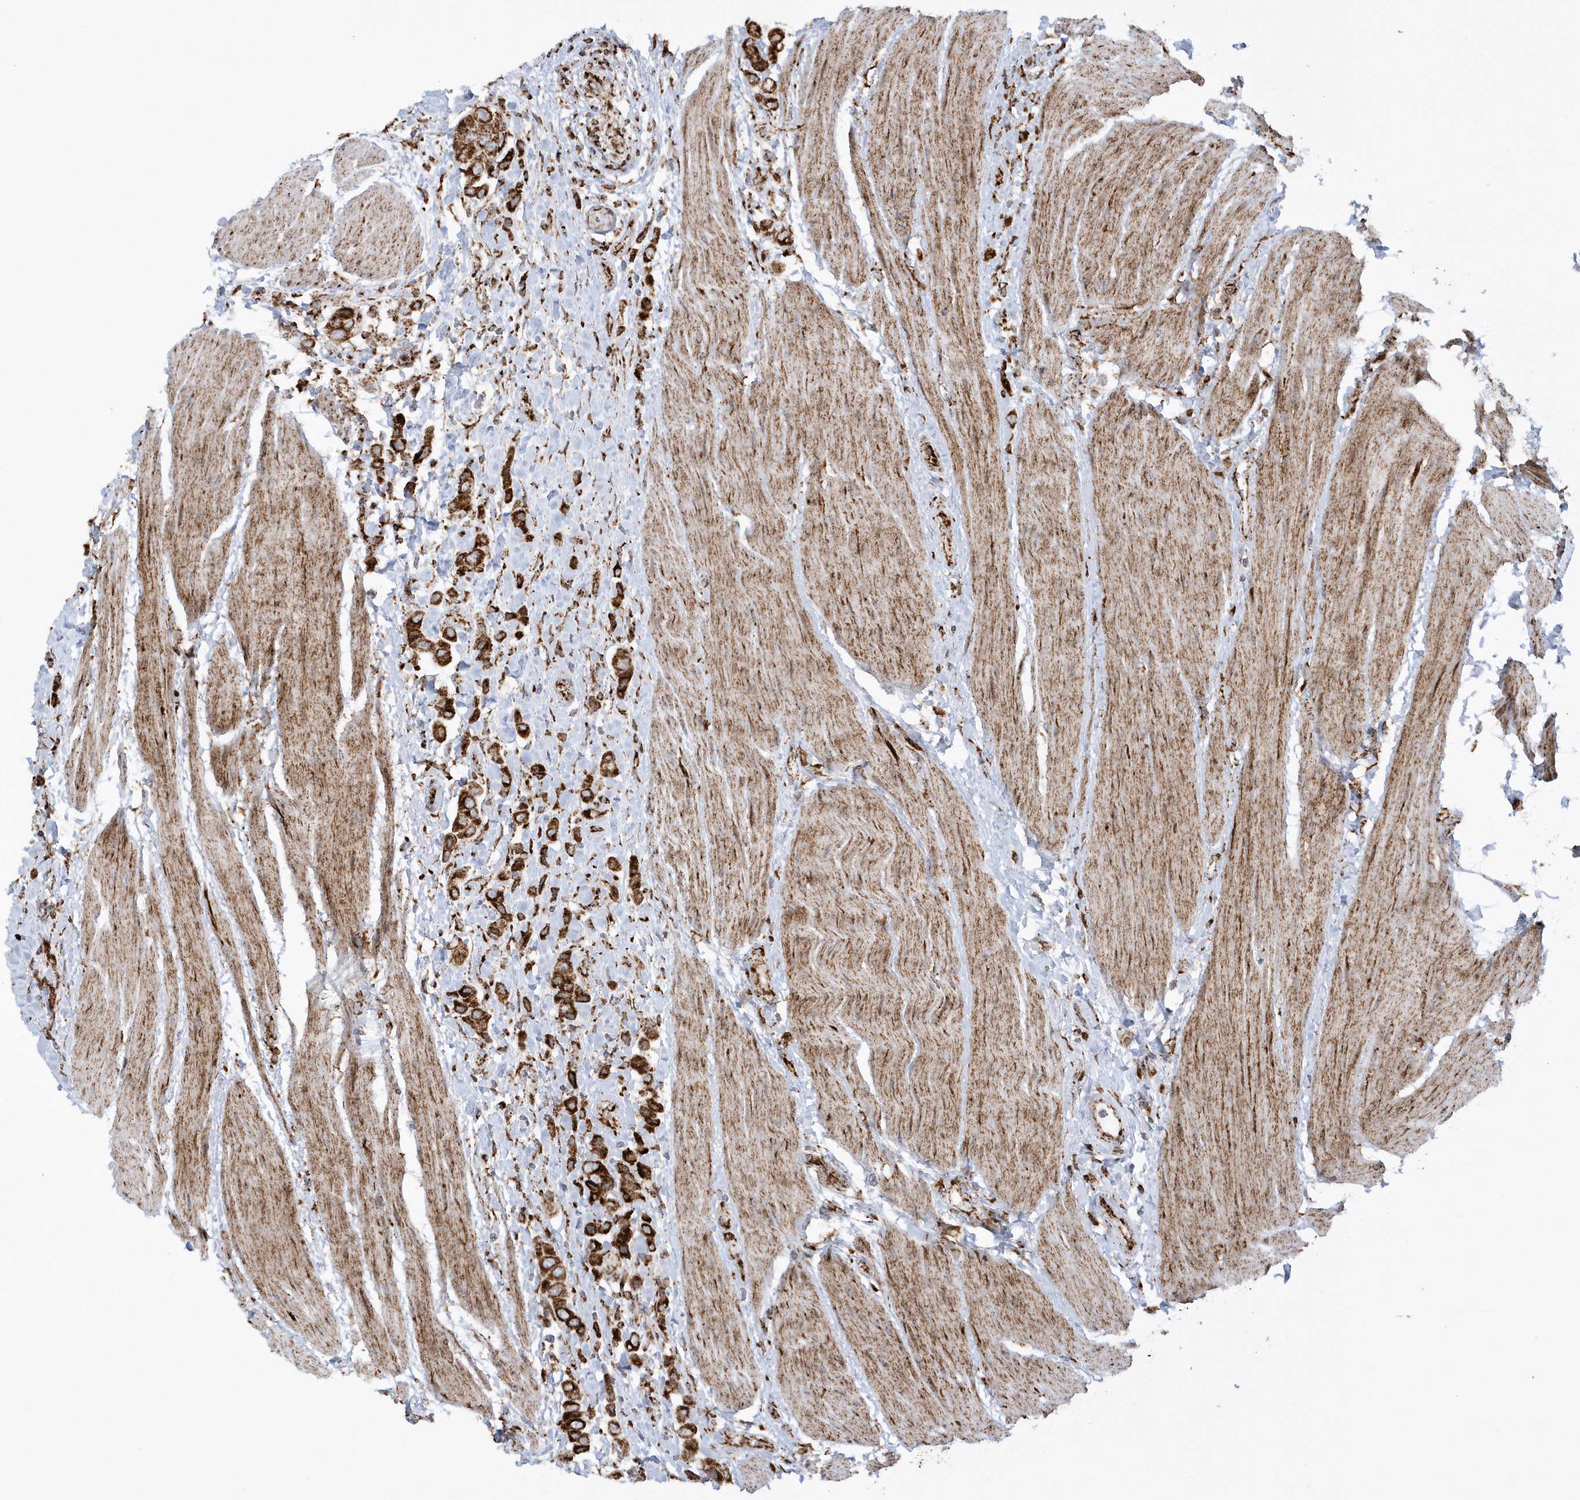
{"staining": {"intensity": "strong", "quantity": ">75%", "location": "cytoplasmic/membranous"}, "tissue": "urothelial cancer", "cell_type": "Tumor cells", "image_type": "cancer", "snomed": [{"axis": "morphology", "description": "Urothelial carcinoma, High grade"}, {"axis": "topography", "description": "Urinary bladder"}], "caption": "Protein analysis of urothelial carcinoma (high-grade) tissue reveals strong cytoplasmic/membranous positivity in about >75% of tumor cells.", "gene": "CRY2", "patient": {"sex": "male", "age": 50}}